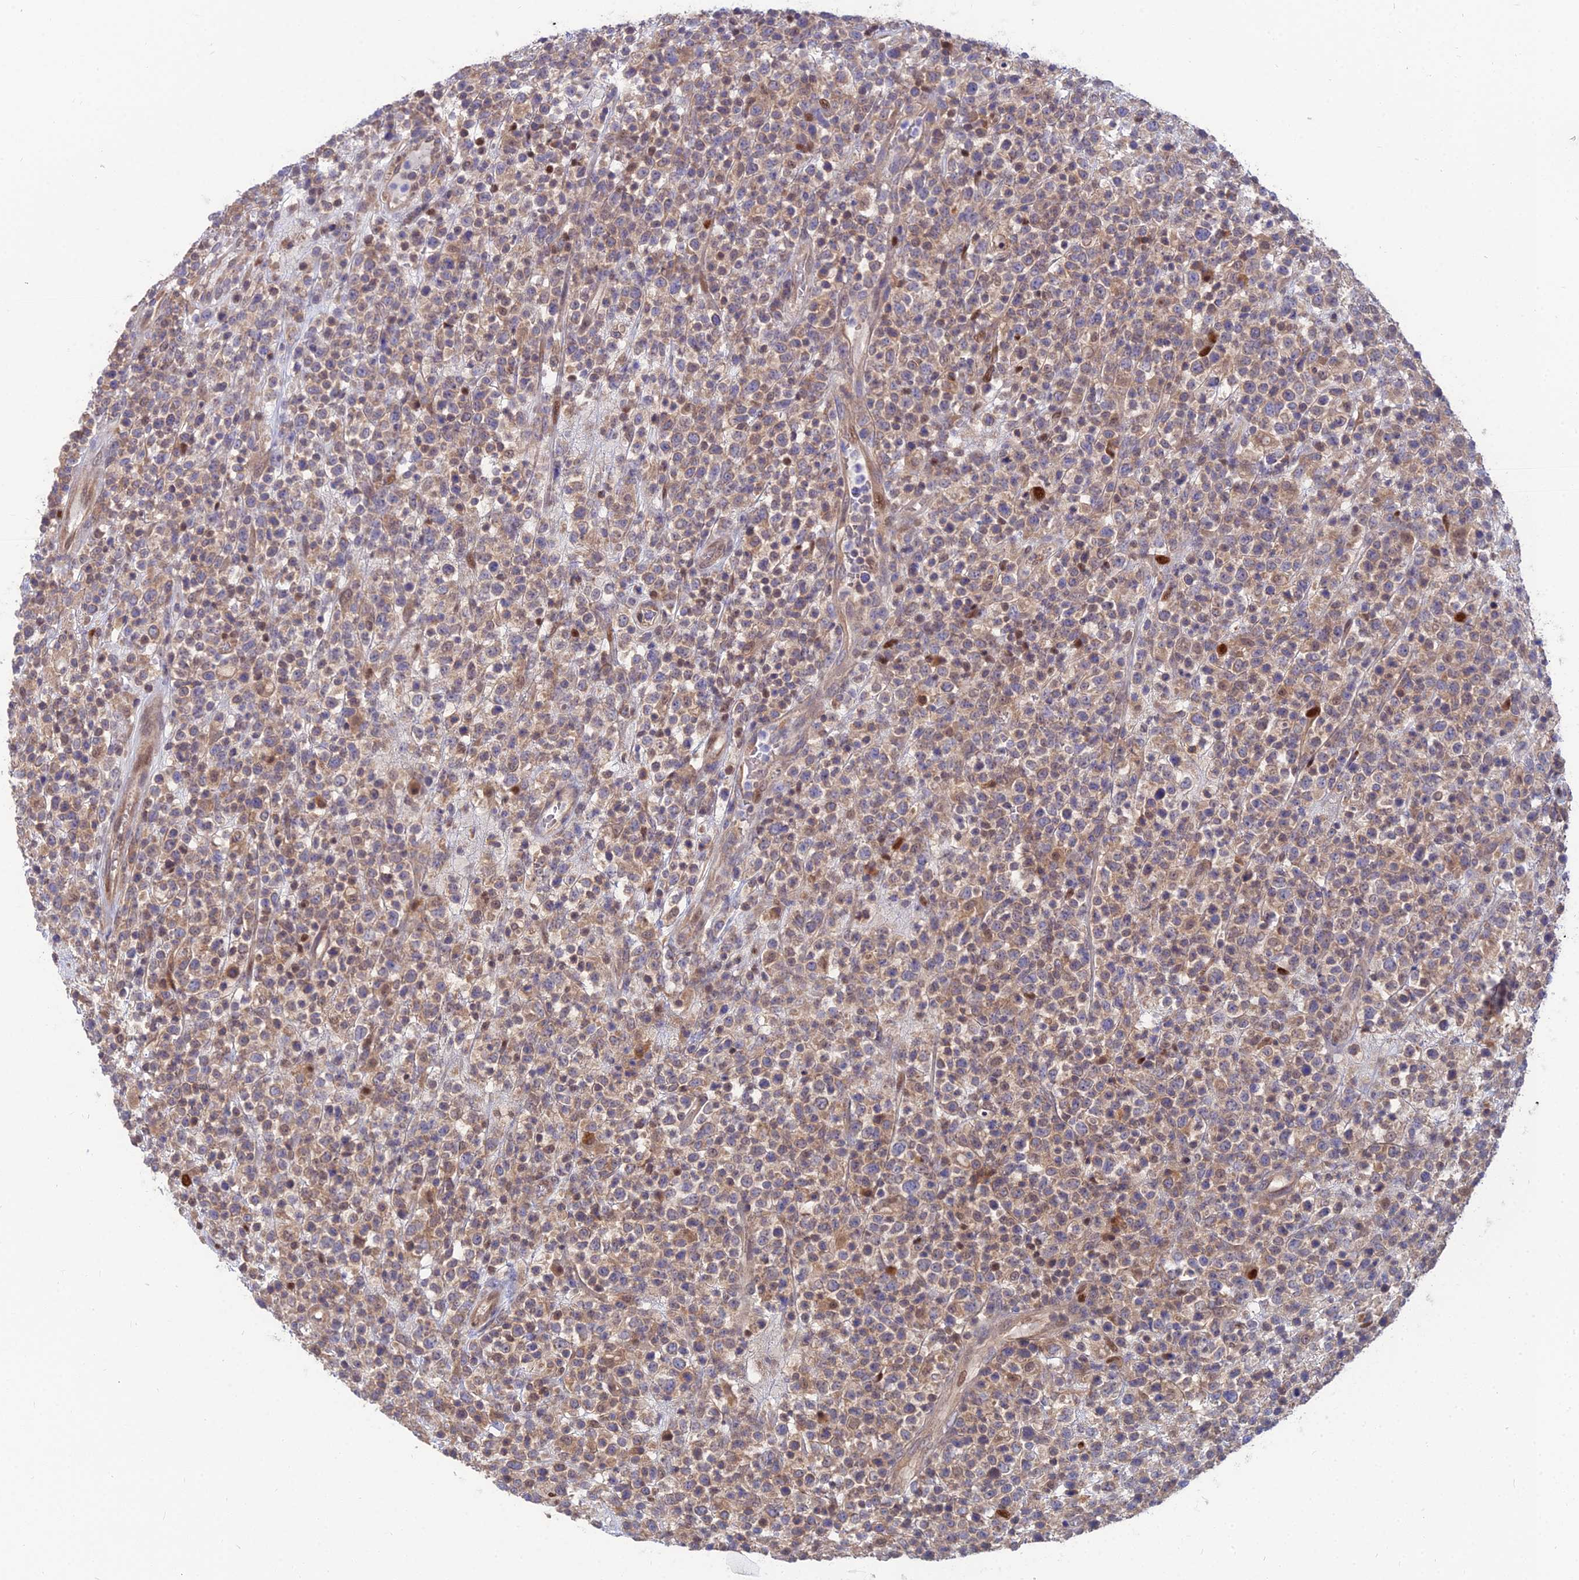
{"staining": {"intensity": "weak", "quantity": ">75%", "location": "cytoplasmic/membranous"}, "tissue": "lymphoma", "cell_type": "Tumor cells", "image_type": "cancer", "snomed": [{"axis": "morphology", "description": "Malignant lymphoma, non-Hodgkin's type, High grade"}, {"axis": "topography", "description": "Colon"}], "caption": "Immunohistochemistry (IHC) histopathology image of human high-grade malignant lymphoma, non-Hodgkin's type stained for a protein (brown), which displays low levels of weak cytoplasmic/membranous positivity in about >75% of tumor cells.", "gene": "DNPEP", "patient": {"sex": "female", "age": 53}}